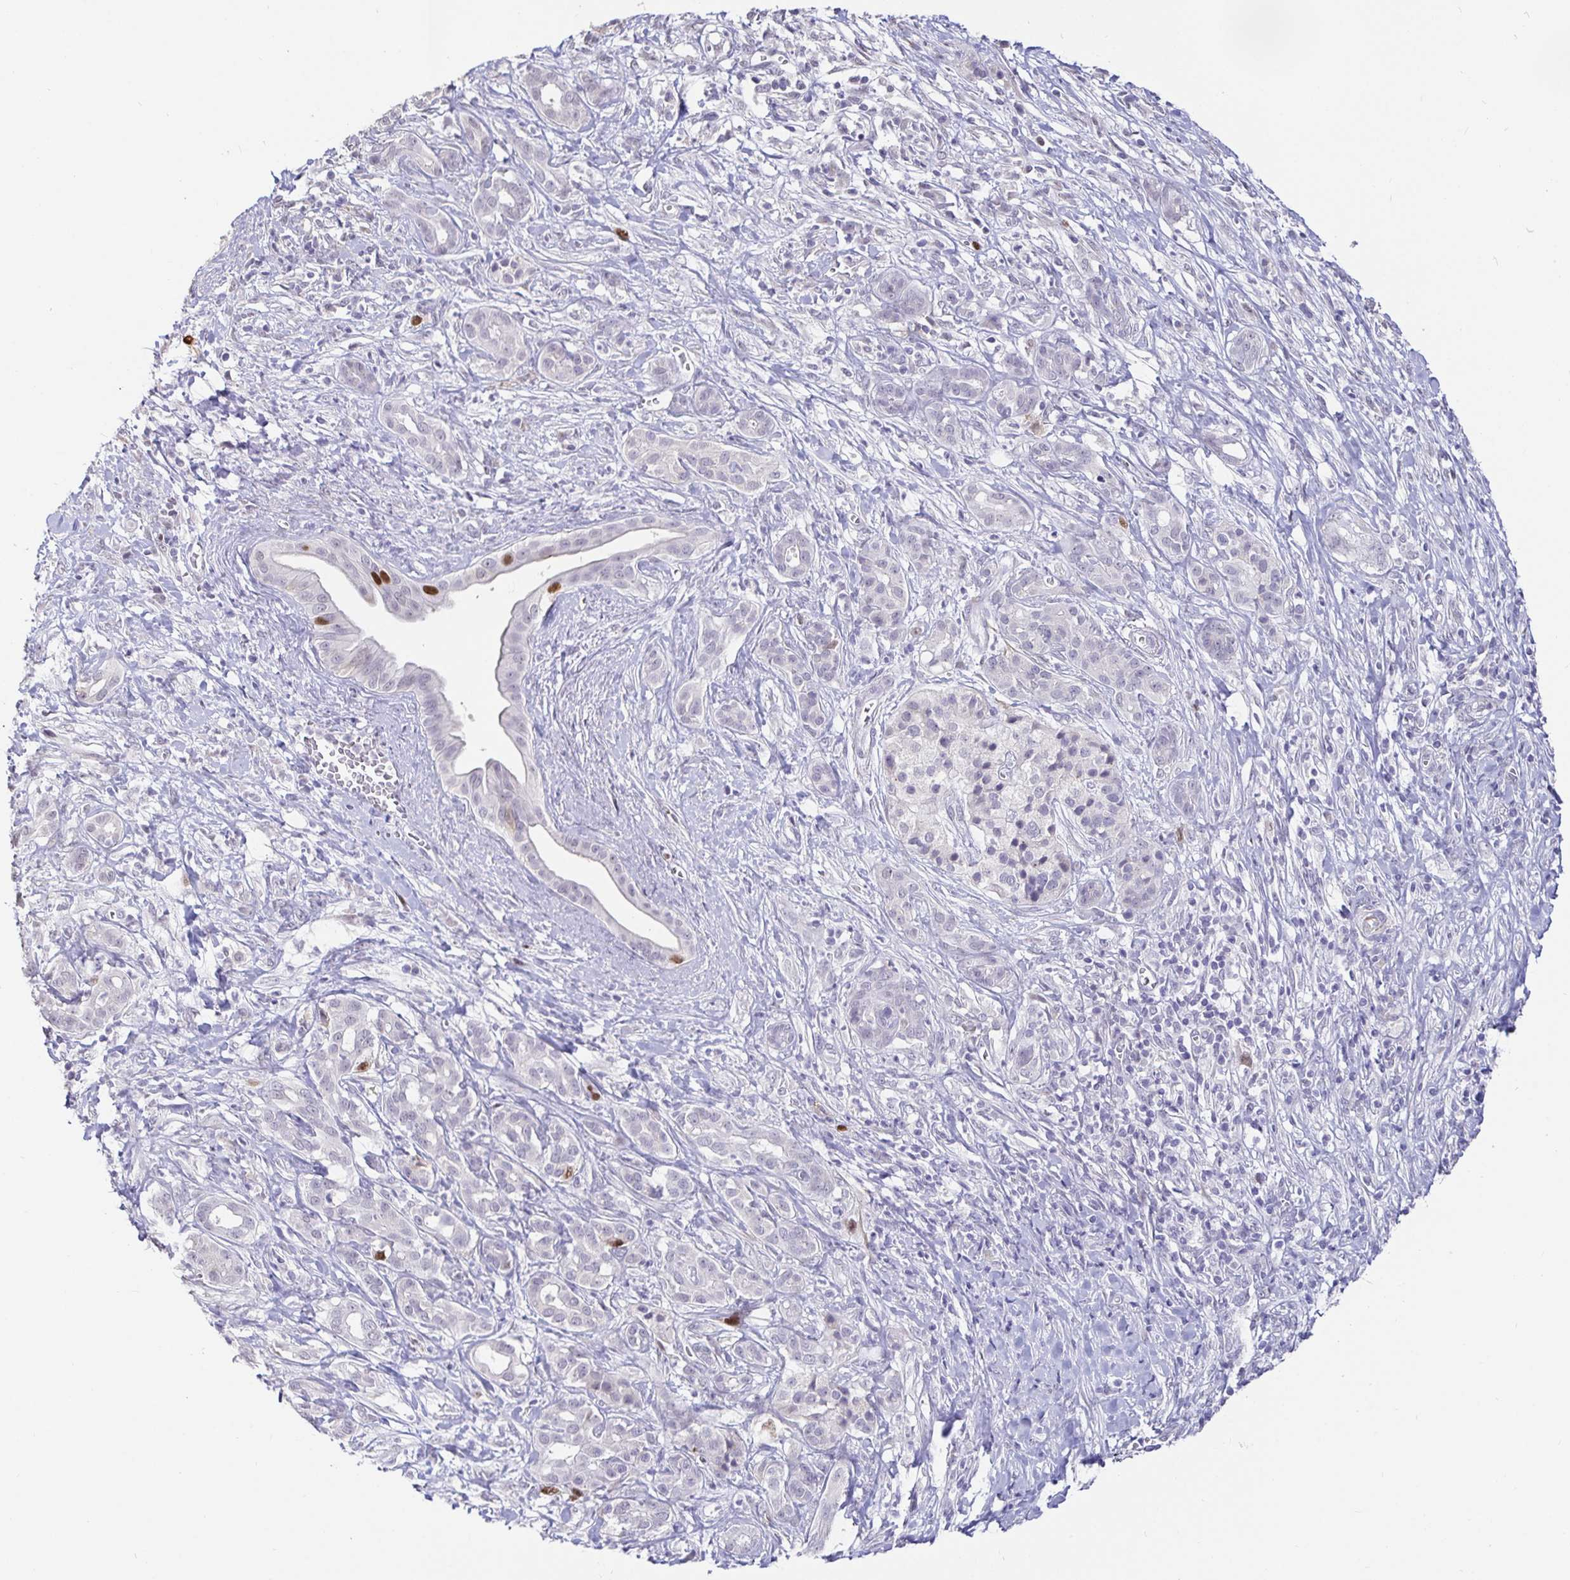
{"staining": {"intensity": "strong", "quantity": "<25%", "location": "nuclear"}, "tissue": "pancreatic cancer", "cell_type": "Tumor cells", "image_type": "cancer", "snomed": [{"axis": "morphology", "description": "Adenocarcinoma, NOS"}, {"axis": "topography", "description": "Pancreas"}], "caption": "Pancreatic cancer (adenocarcinoma) stained with a brown dye reveals strong nuclear positive staining in about <25% of tumor cells.", "gene": "ANLN", "patient": {"sex": "male", "age": 61}}